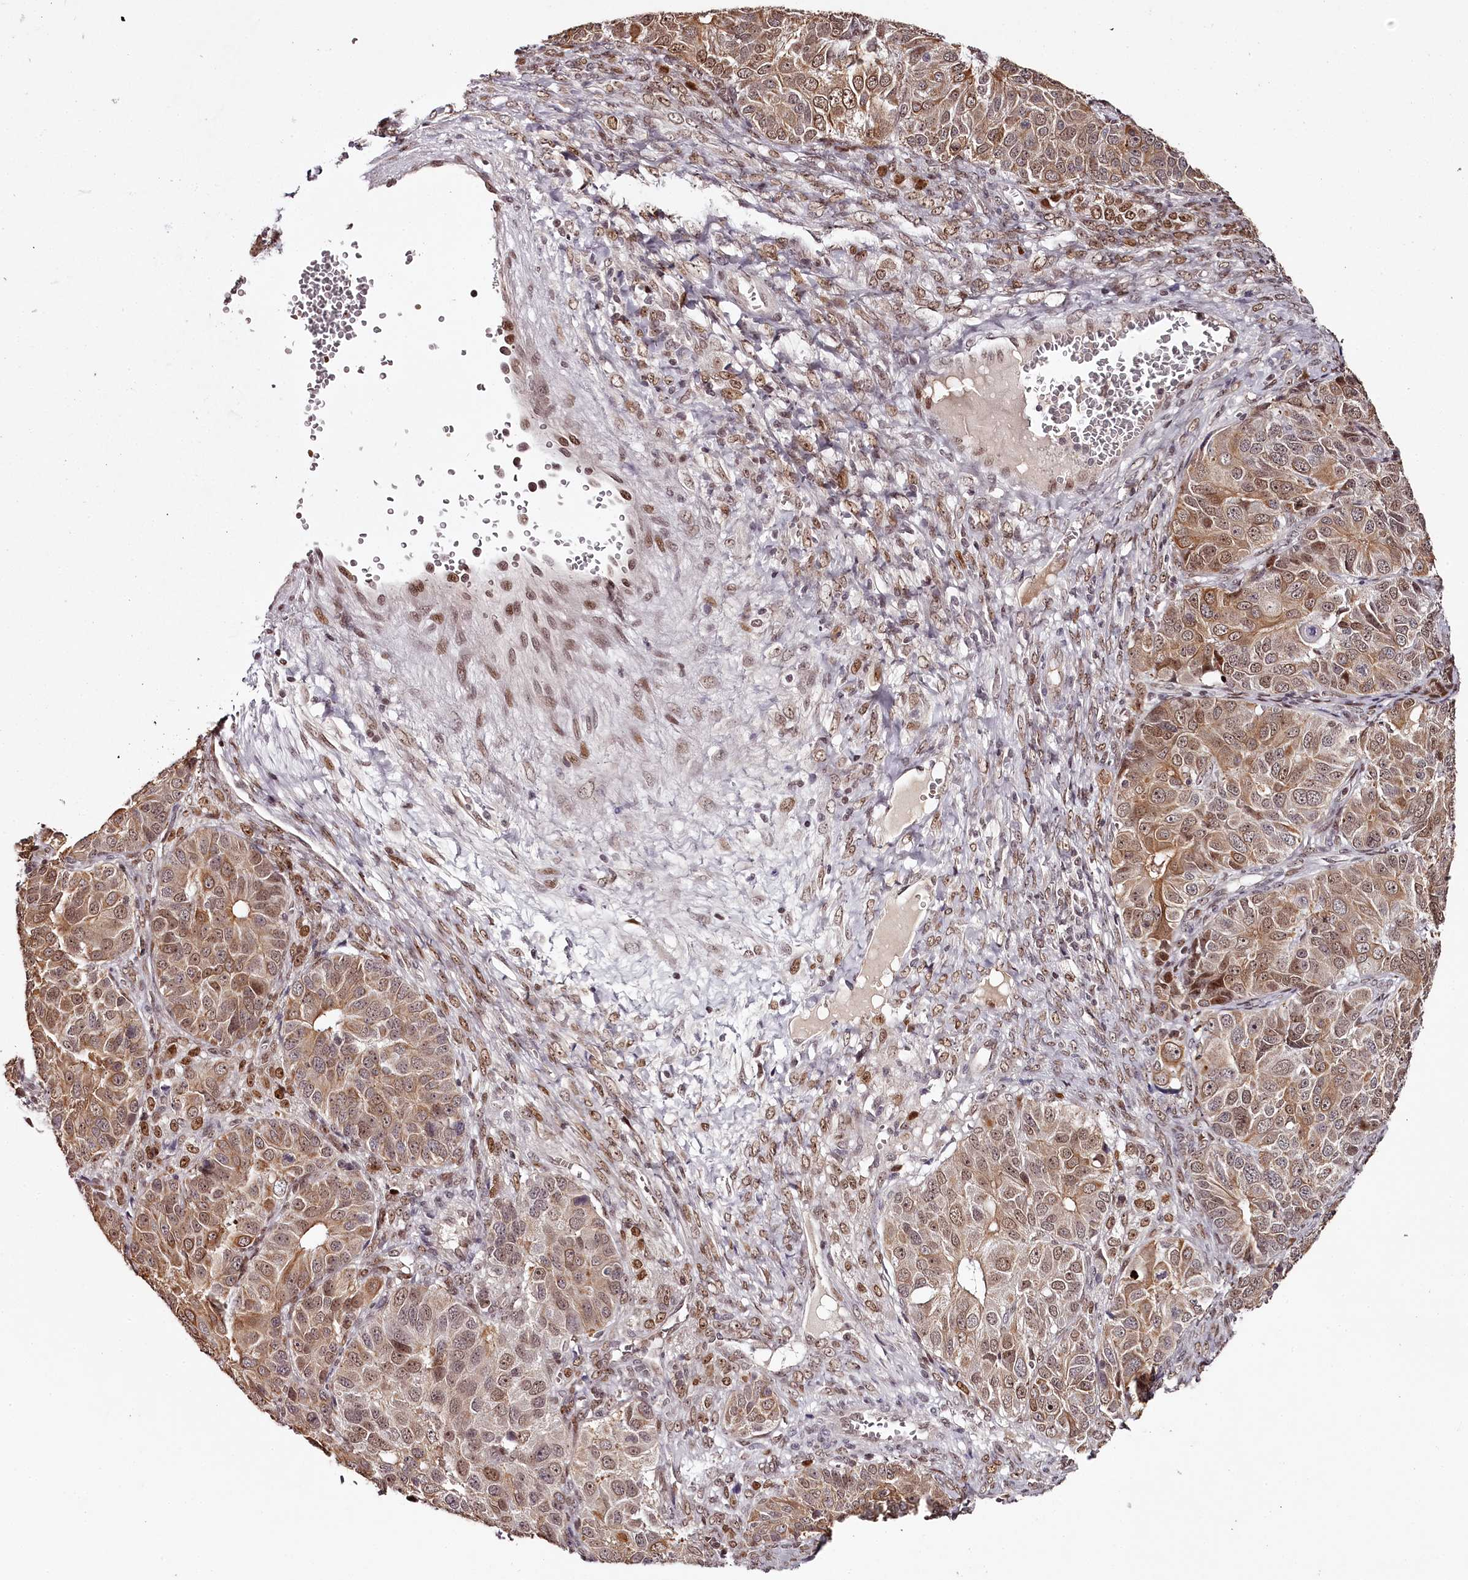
{"staining": {"intensity": "moderate", "quantity": ">75%", "location": "cytoplasmic/membranous,nuclear"}, "tissue": "ovarian cancer", "cell_type": "Tumor cells", "image_type": "cancer", "snomed": [{"axis": "morphology", "description": "Carcinoma, endometroid"}, {"axis": "topography", "description": "Ovary"}], "caption": "Ovarian cancer tissue exhibits moderate cytoplasmic/membranous and nuclear staining in approximately >75% of tumor cells, visualized by immunohistochemistry.", "gene": "THYN1", "patient": {"sex": "female", "age": 51}}